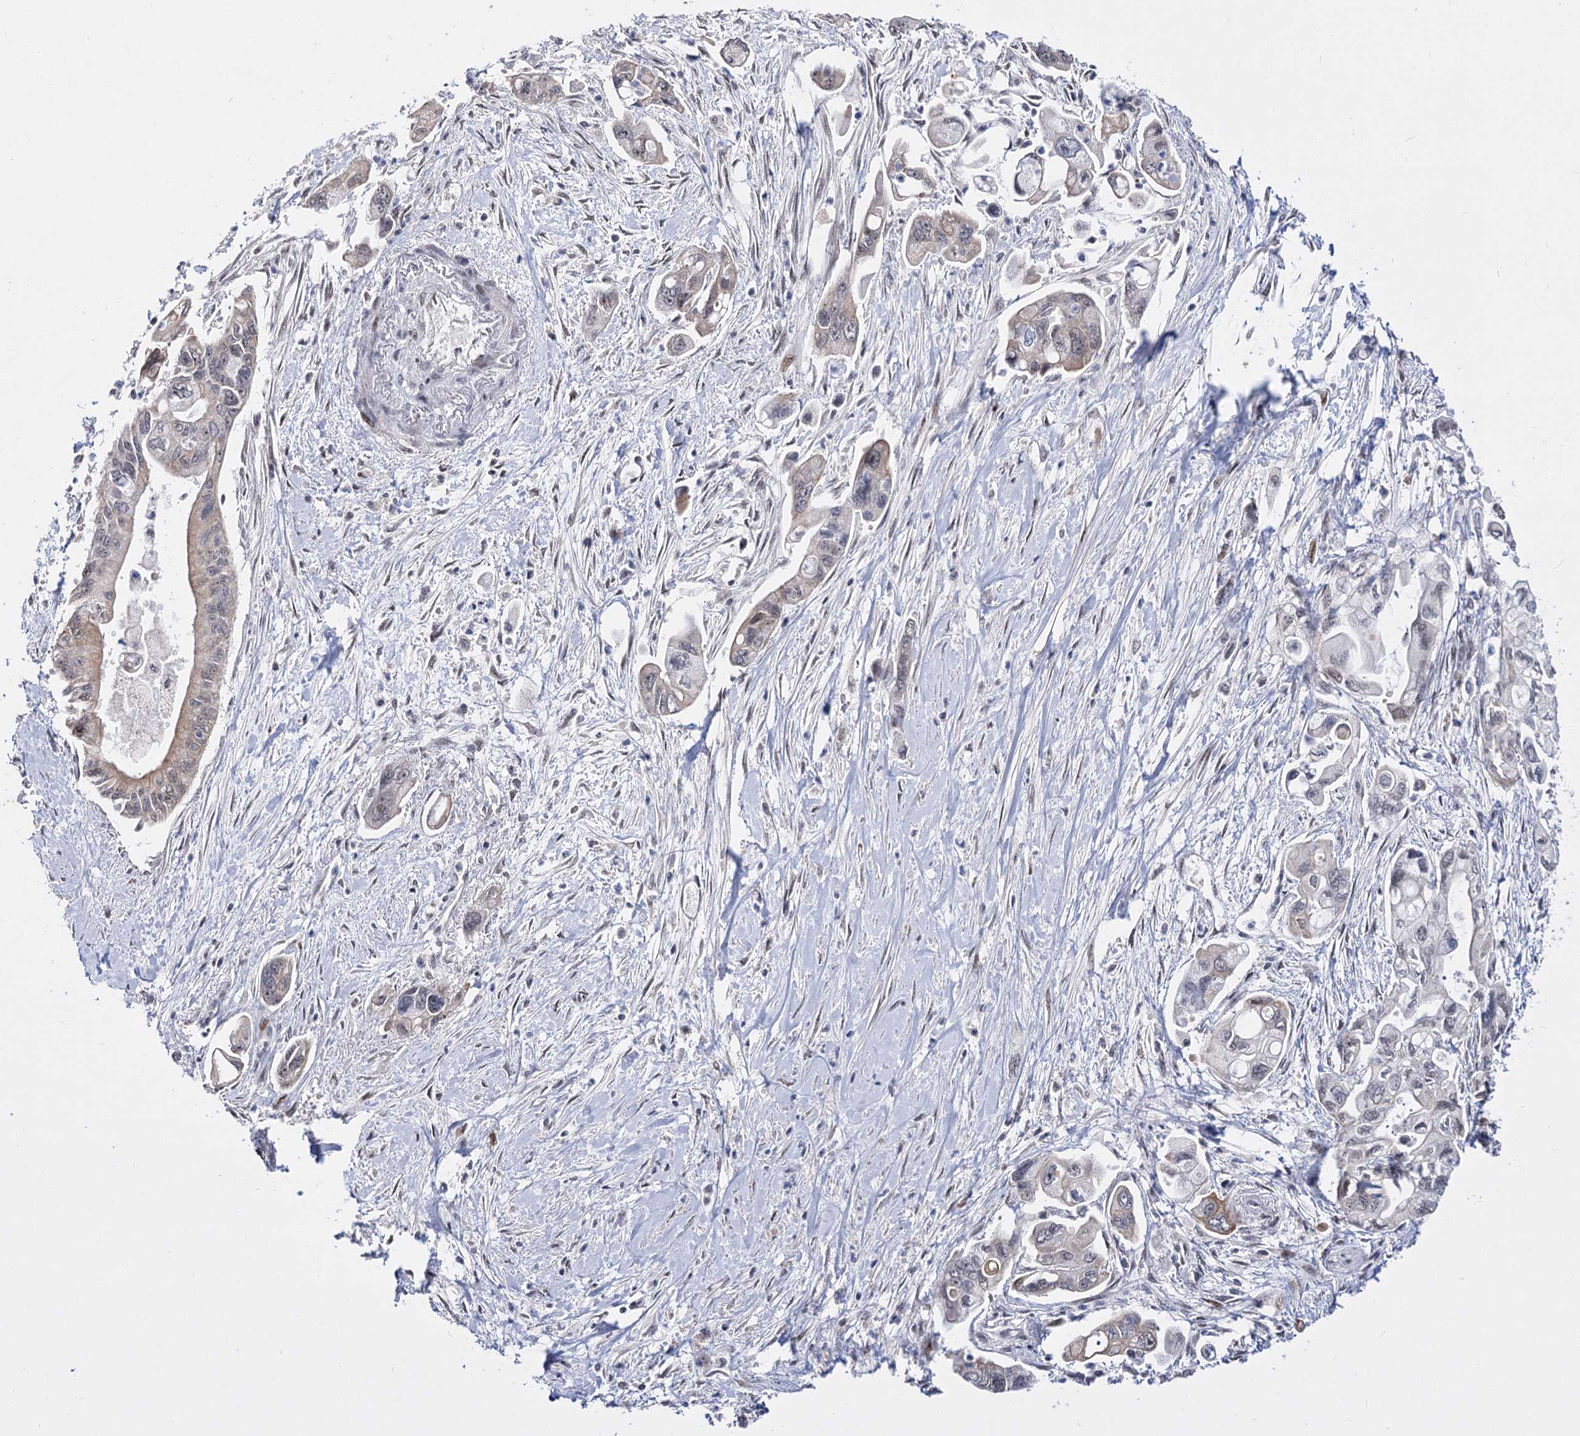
{"staining": {"intensity": "weak", "quantity": "<25%", "location": "cytoplasmic/membranous"}, "tissue": "pancreatic cancer", "cell_type": "Tumor cells", "image_type": "cancer", "snomed": [{"axis": "morphology", "description": "Adenocarcinoma, NOS"}, {"axis": "topography", "description": "Pancreas"}], "caption": "This image is of pancreatic cancer stained with IHC to label a protein in brown with the nuclei are counter-stained blue. There is no positivity in tumor cells.", "gene": "STOX1", "patient": {"sex": "male", "age": 70}}